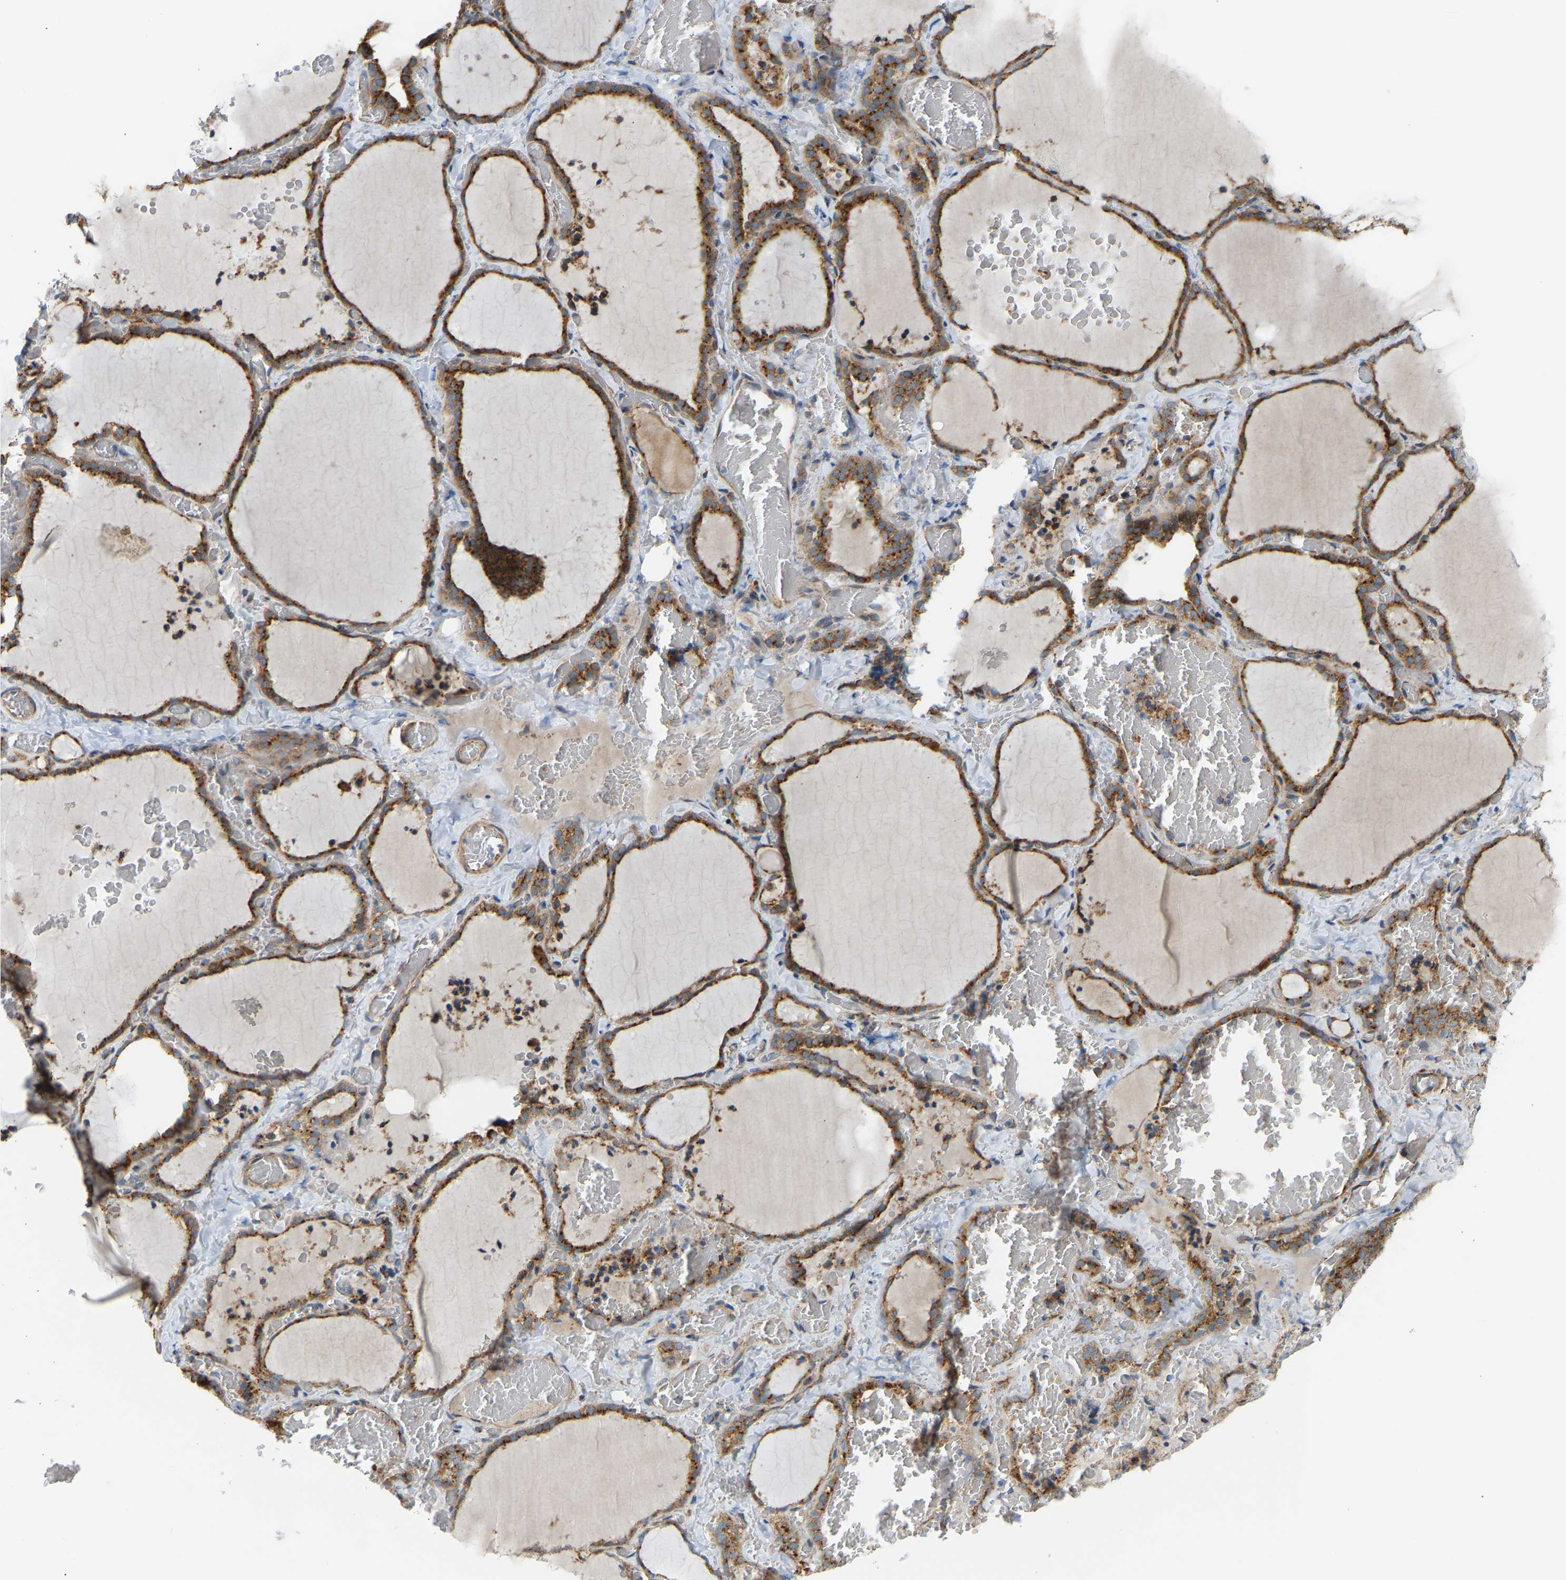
{"staining": {"intensity": "moderate", "quantity": ">75%", "location": "cytoplasmic/membranous"}, "tissue": "thyroid gland", "cell_type": "Glandular cells", "image_type": "normal", "snomed": [{"axis": "morphology", "description": "Normal tissue, NOS"}, {"axis": "topography", "description": "Thyroid gland"}], "caption": "IHC of benign thyroid gland displays medium levels of moderate cytoplasmic/membranous expression in approximately >75% of glandular cells. (IHC, brightfield microscopy, high magnification).", "gene": "YIPF2", "patient": {"sex": "female", "age": 22}}